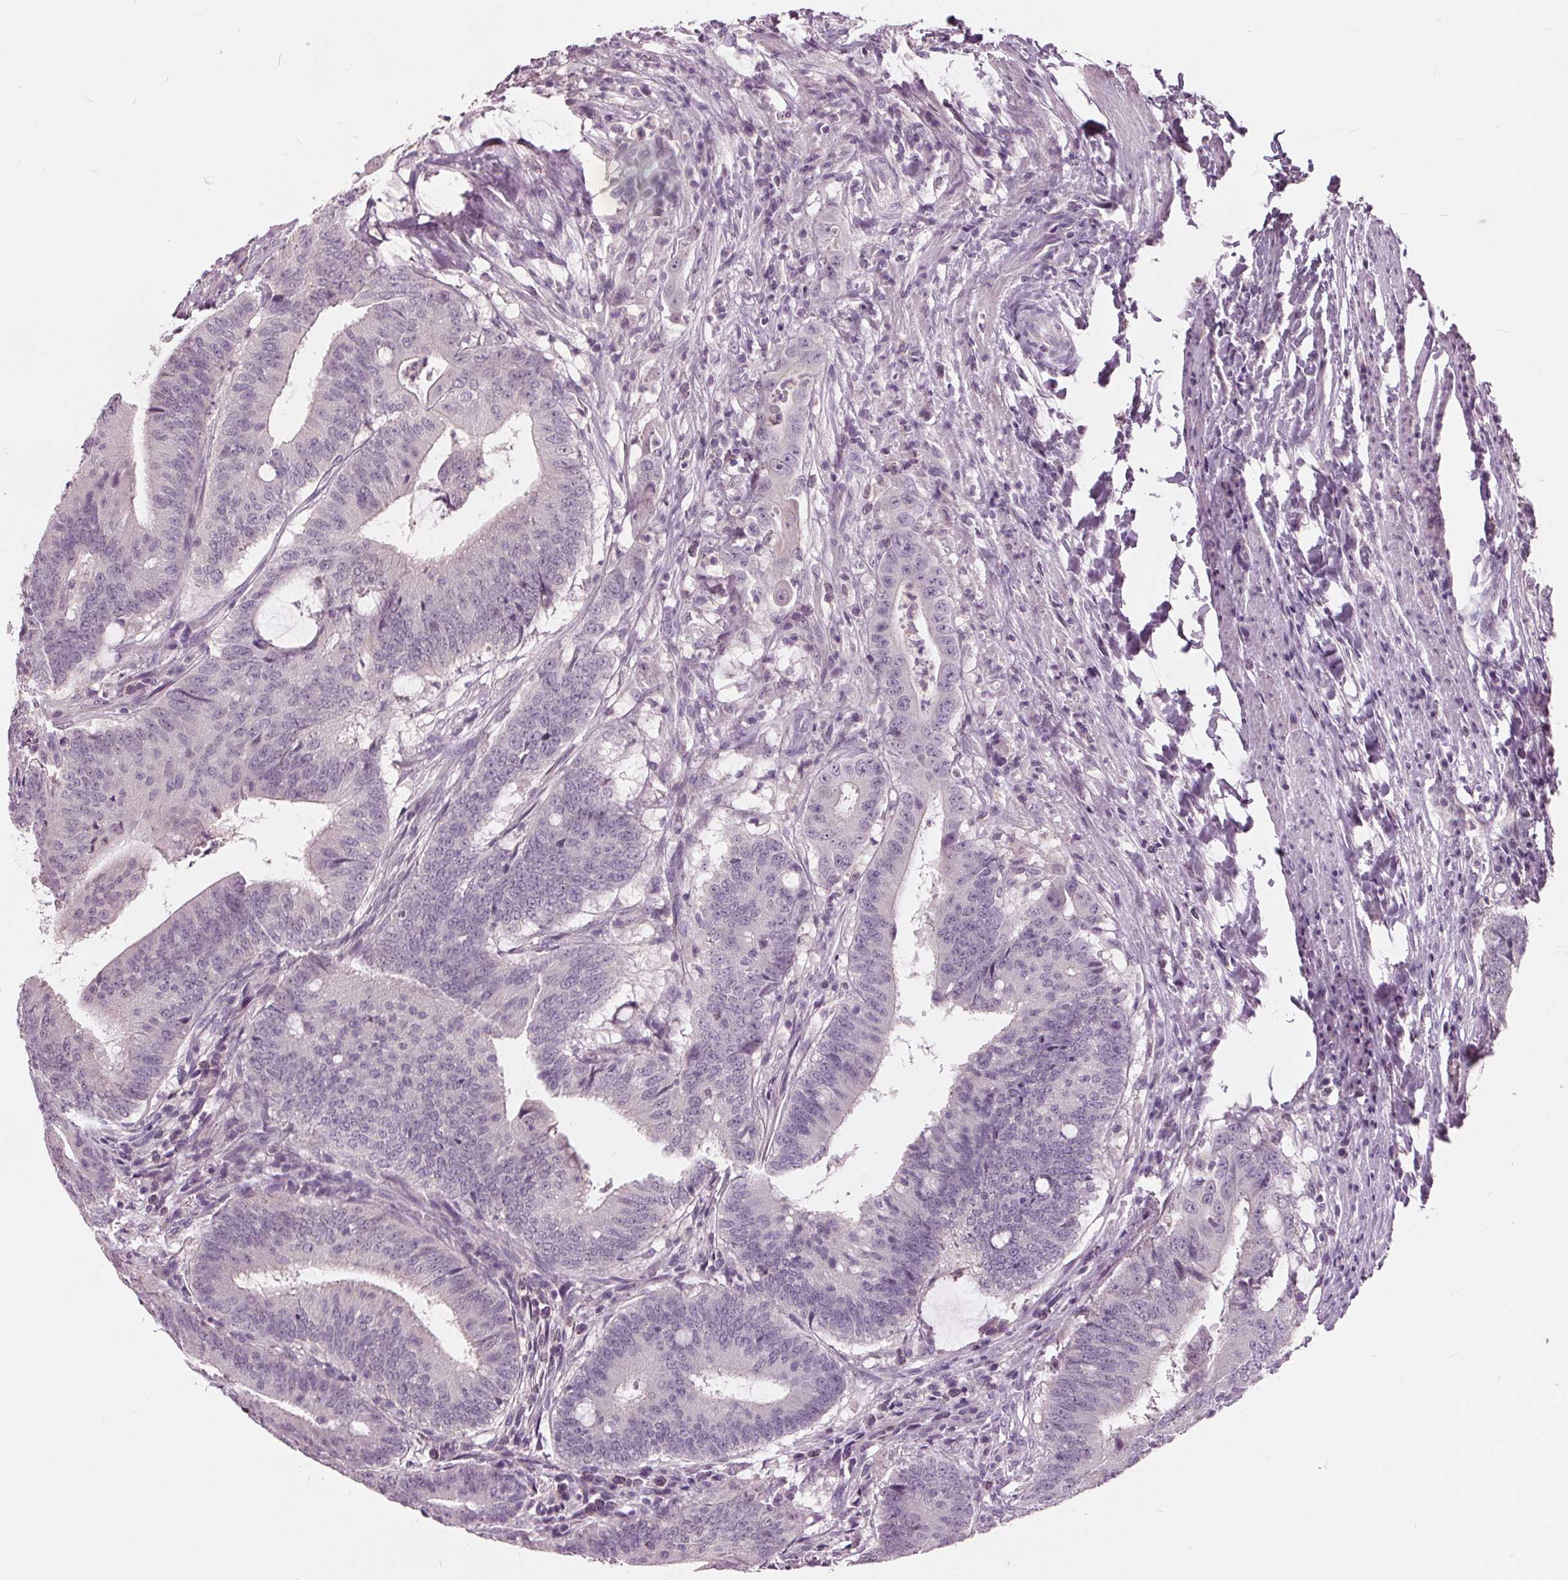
{"staining": {"intensity": "negative", "quantity": "none", "location": "none"}, "tissue": "colorectal cancer", "cell_type": "Tumor cells", "image_type": "cancer", "snomed": [{"axis": "morphology", "description": "Adenocarcinoma, NOS"}, {"axis": "topography", "description": "Colon"}], "caption": "Colorectal adenocarcinoma was stained to show a protein in brown. There is no significant expression in tumor cells. (DAB immunohistochemistry with hematoxylin counter stain).", "gene": "TKFC", "patient": {"sex": "female", "age": 43}}